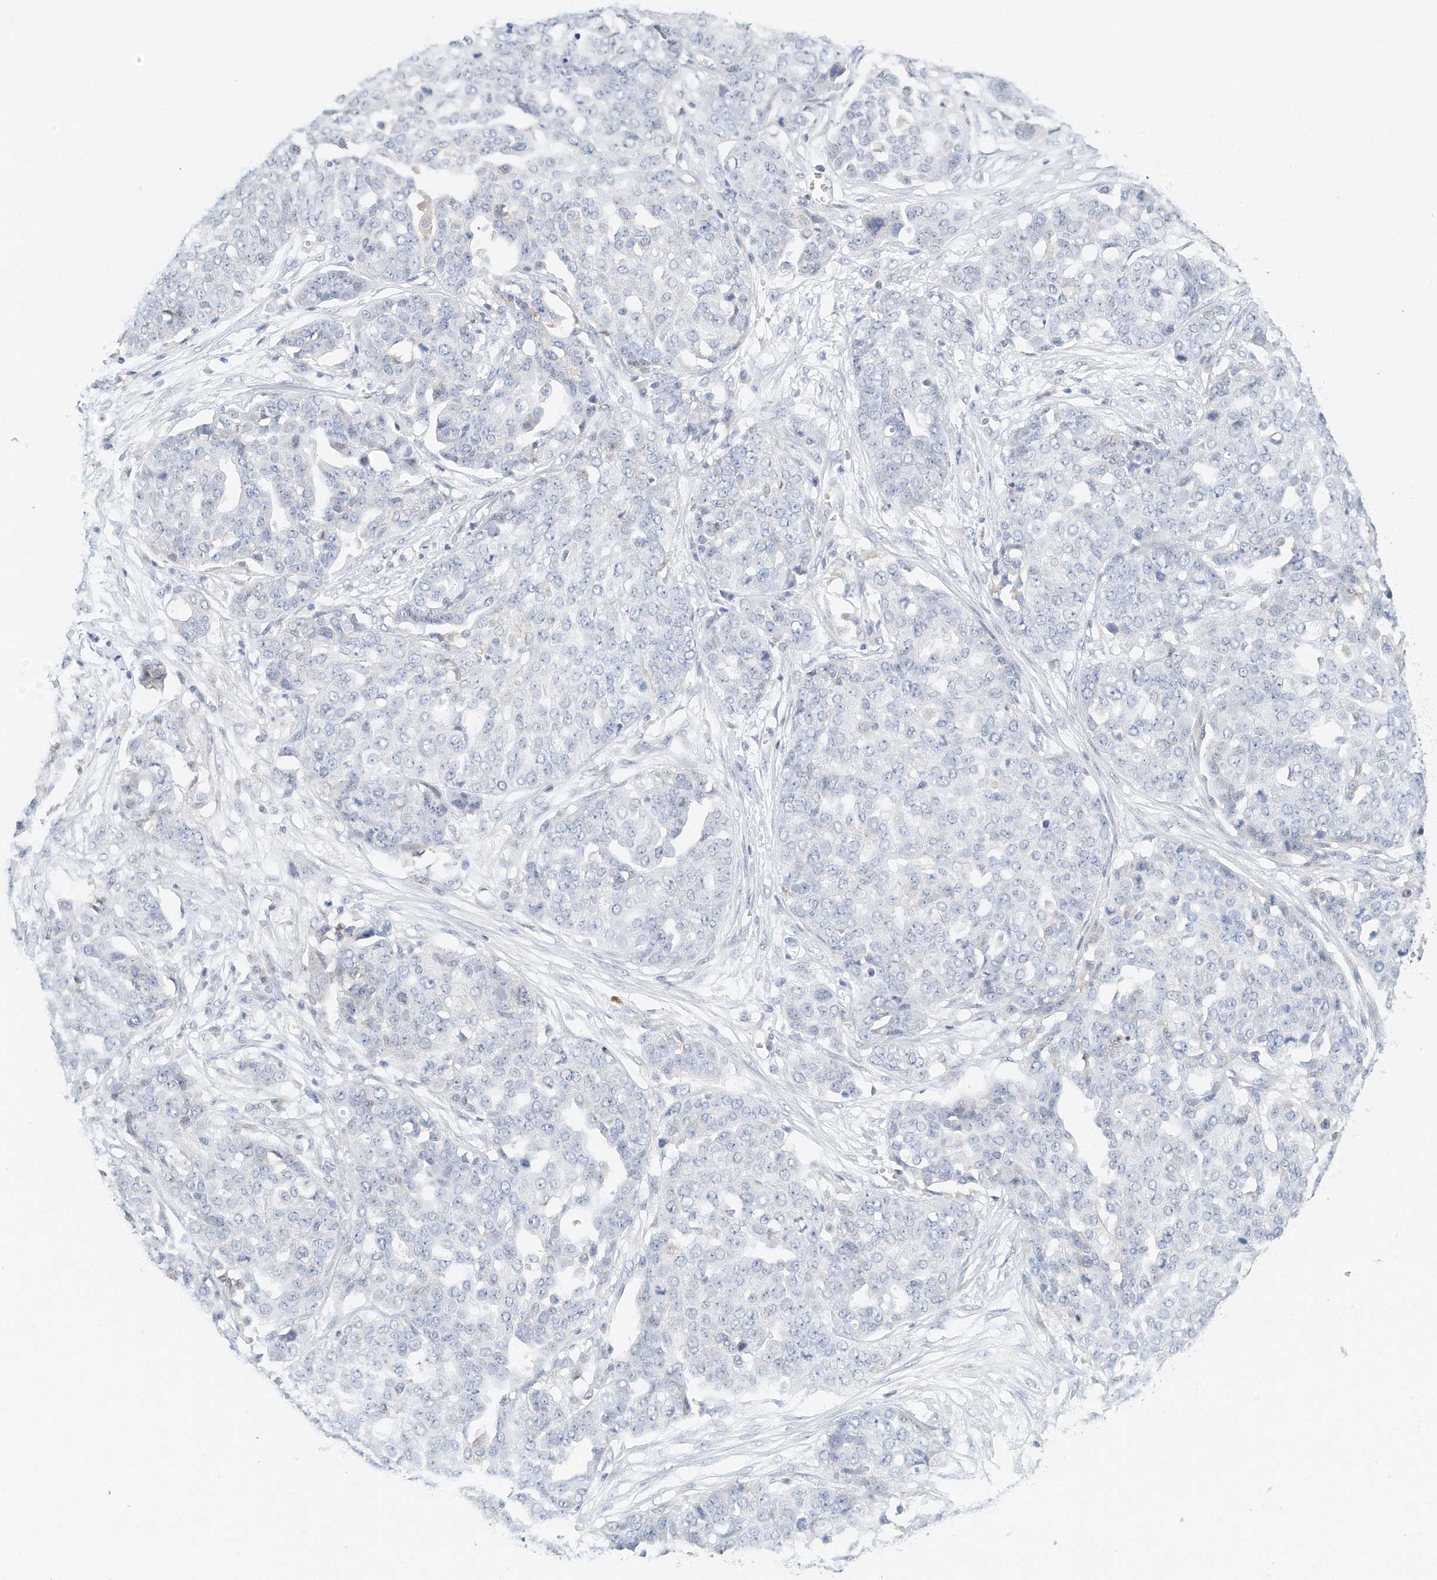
{"staining": {"intensity": "negative", "quantity": "none", "location": "none"}, "tissue": "ovarian cancer", "cell_type": "Tumor cells", "image_type": "cancer", "snomed": [{"axis": "morphology", "description": "Cystadenocarcinoma, serous, NOS"}, {"axis": "topography", "description": "Soft tissue"}, {"axis": "topography", "description": "Ovary"}], "caption": "Immunohistochemistry image of human ovarian serous cystadenocarcinoma stained for a protein (brown), which shows no positivity in tumor cells.", "gene": "MICAL1", "patient": {"sex": "female", "age": 57}}